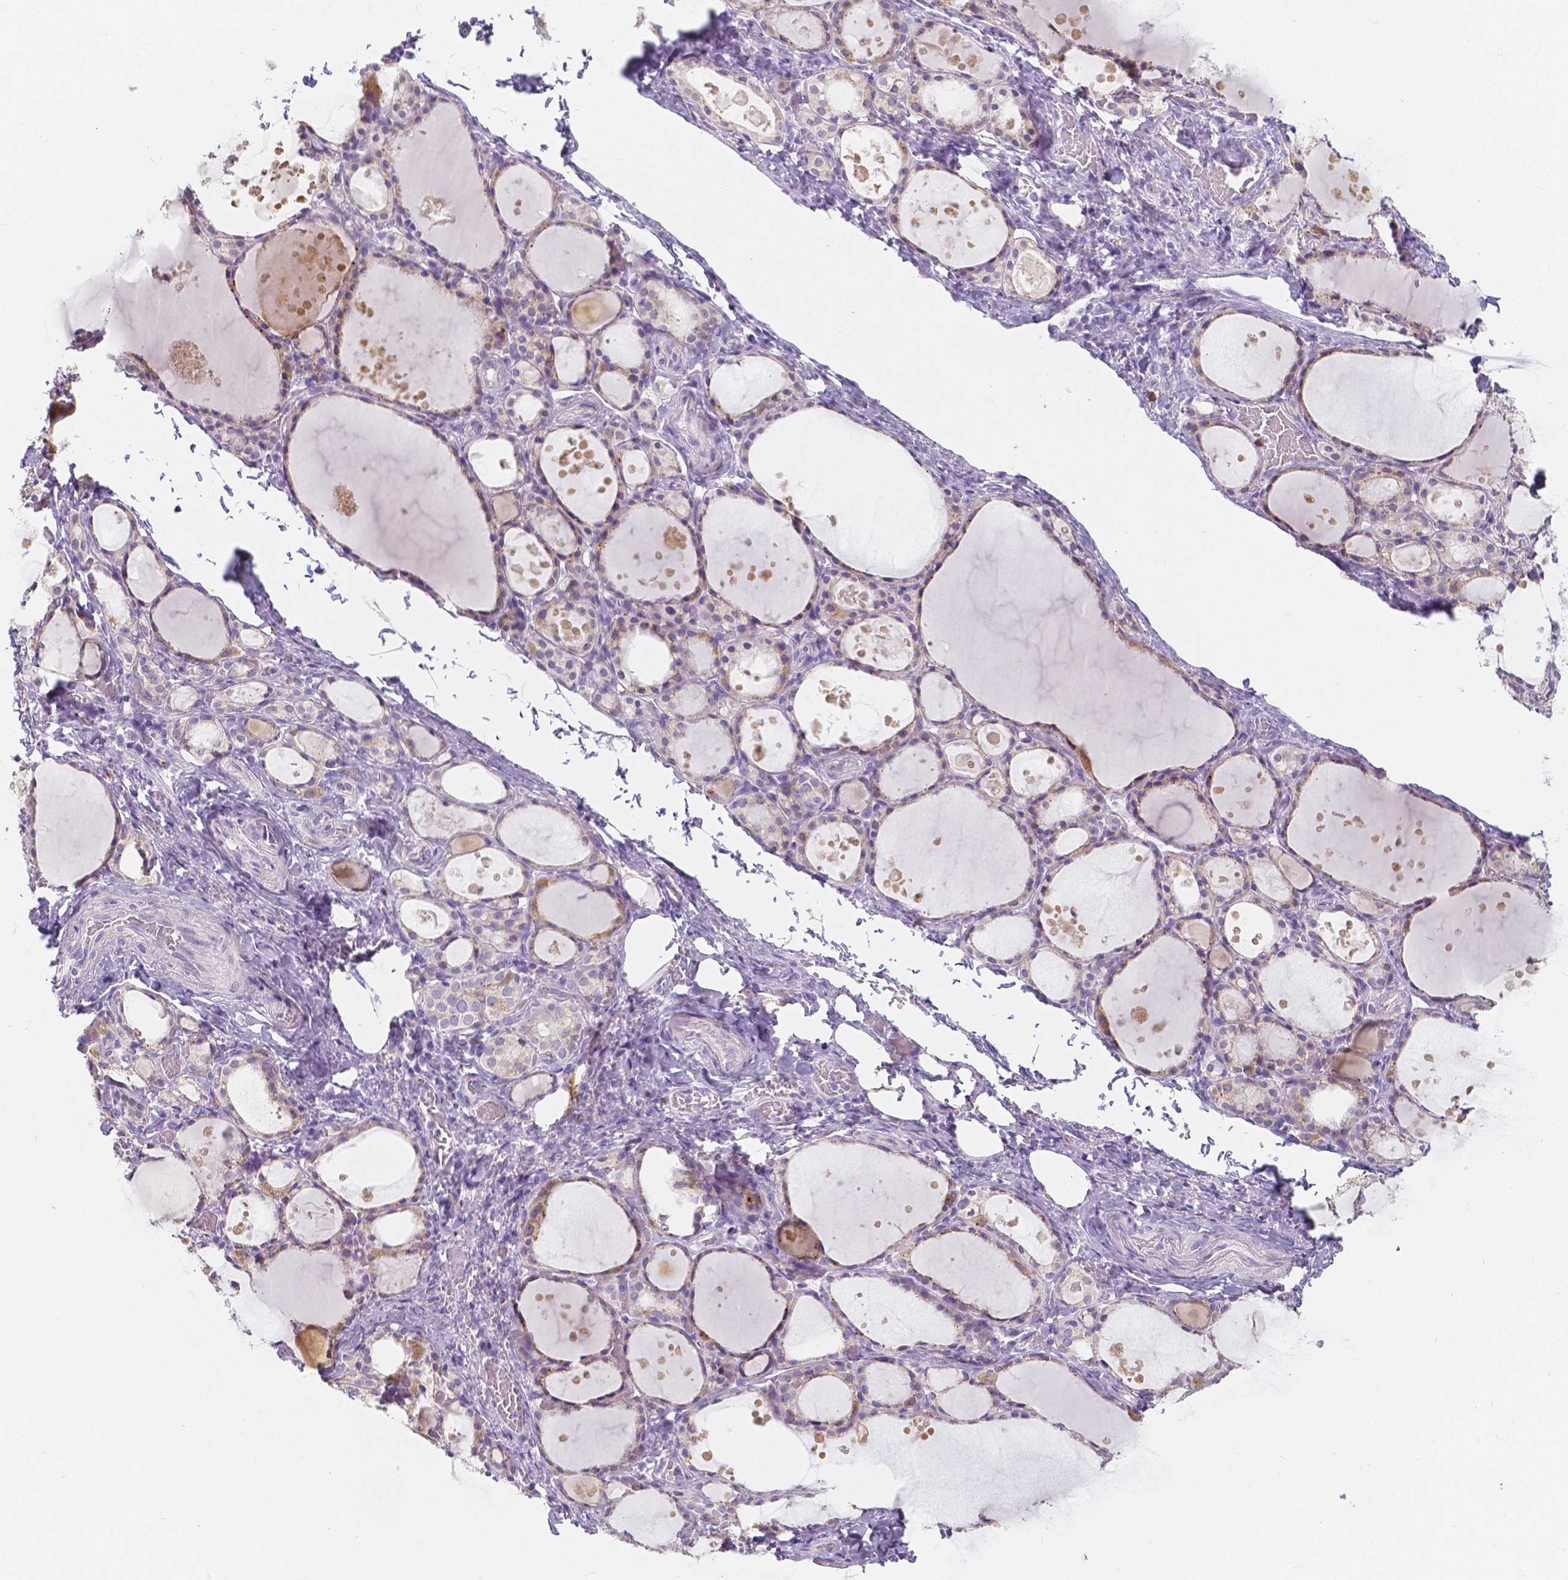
{"staining": {"intensity": "weak", "quantity": "<25%", "location": "cytoplasmic/membranous"}, "tissue": "thyroid gland", "cell_type": "Glandular cells", "image_type": "normal", "snomed": [{"axis": "morphology", "description": "Normal tissue, NOS"}, {"axis": "topography", "description": "Thyroid gland"}], "caption": "DAB (3,3'-diaminobenzidine) immunohistochemical staining of unremarkable human thyroid gland demonstrates no significant positivity in glandular cells.", "gene": "RNF186", "patient": {"sex": "male", "age": 68}}